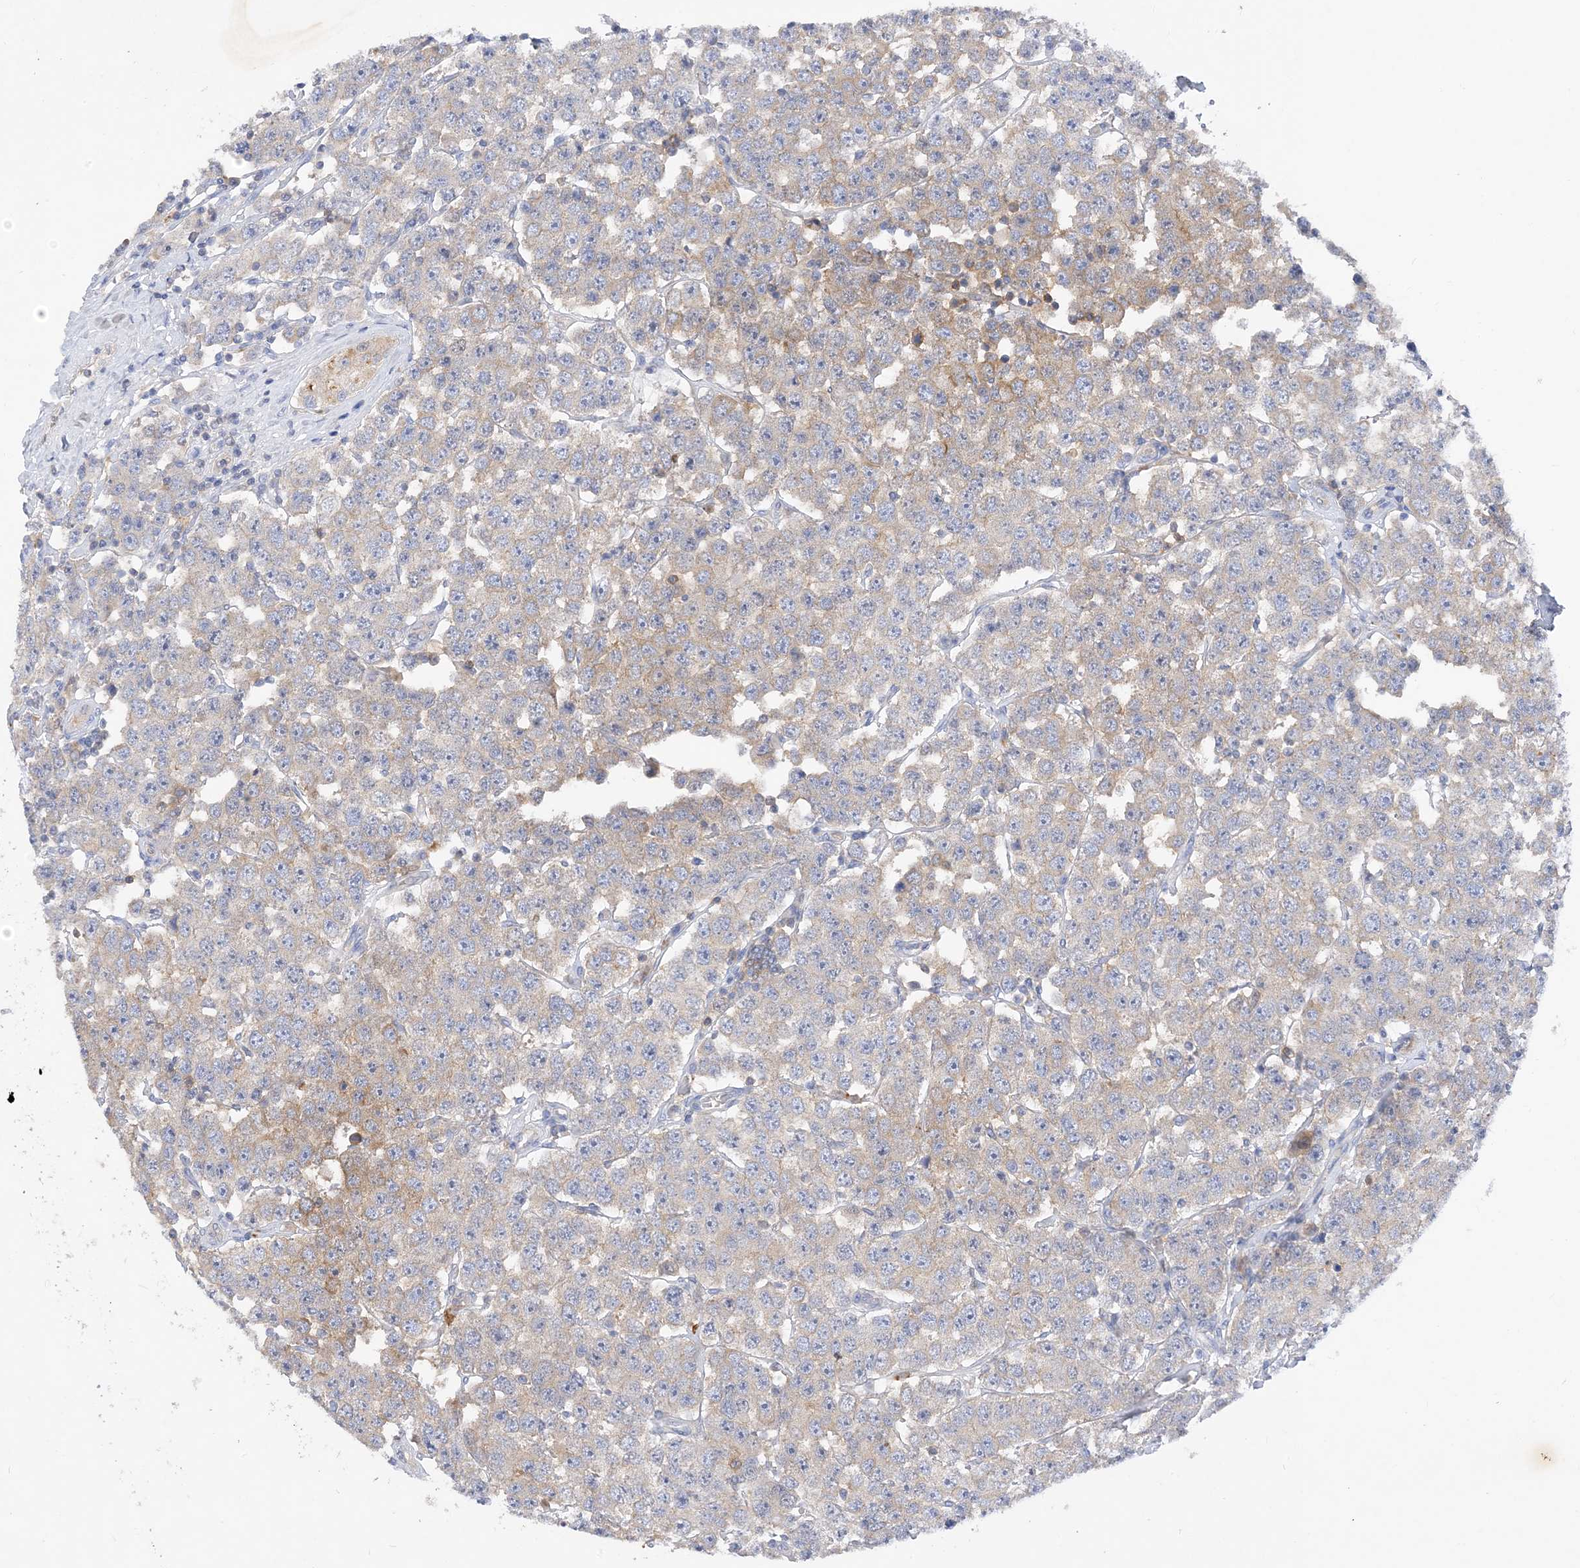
{"staining": {"intensity": "moderate", "quantity": "<25%", "location": "cytoplasmic/membranous"}, "tissue": "testis cancer", "cell_type": "Tumor cells", "image_type": "cancer", "snomed": [{"axis": "morphology", "description": "Seminoma, NOS"}, {"axis": "topography", "description": "Testis"}], "caption": "Immunohistochemistry photomicrograph of testis seminoma stained for a protein (brown), which demonstrates low levels of moderate cytoplasmic/membranous staining in approximately <25% of tumor cells.", "gene": "ARV1", "patient": {"sex": "male", "age": 28}}